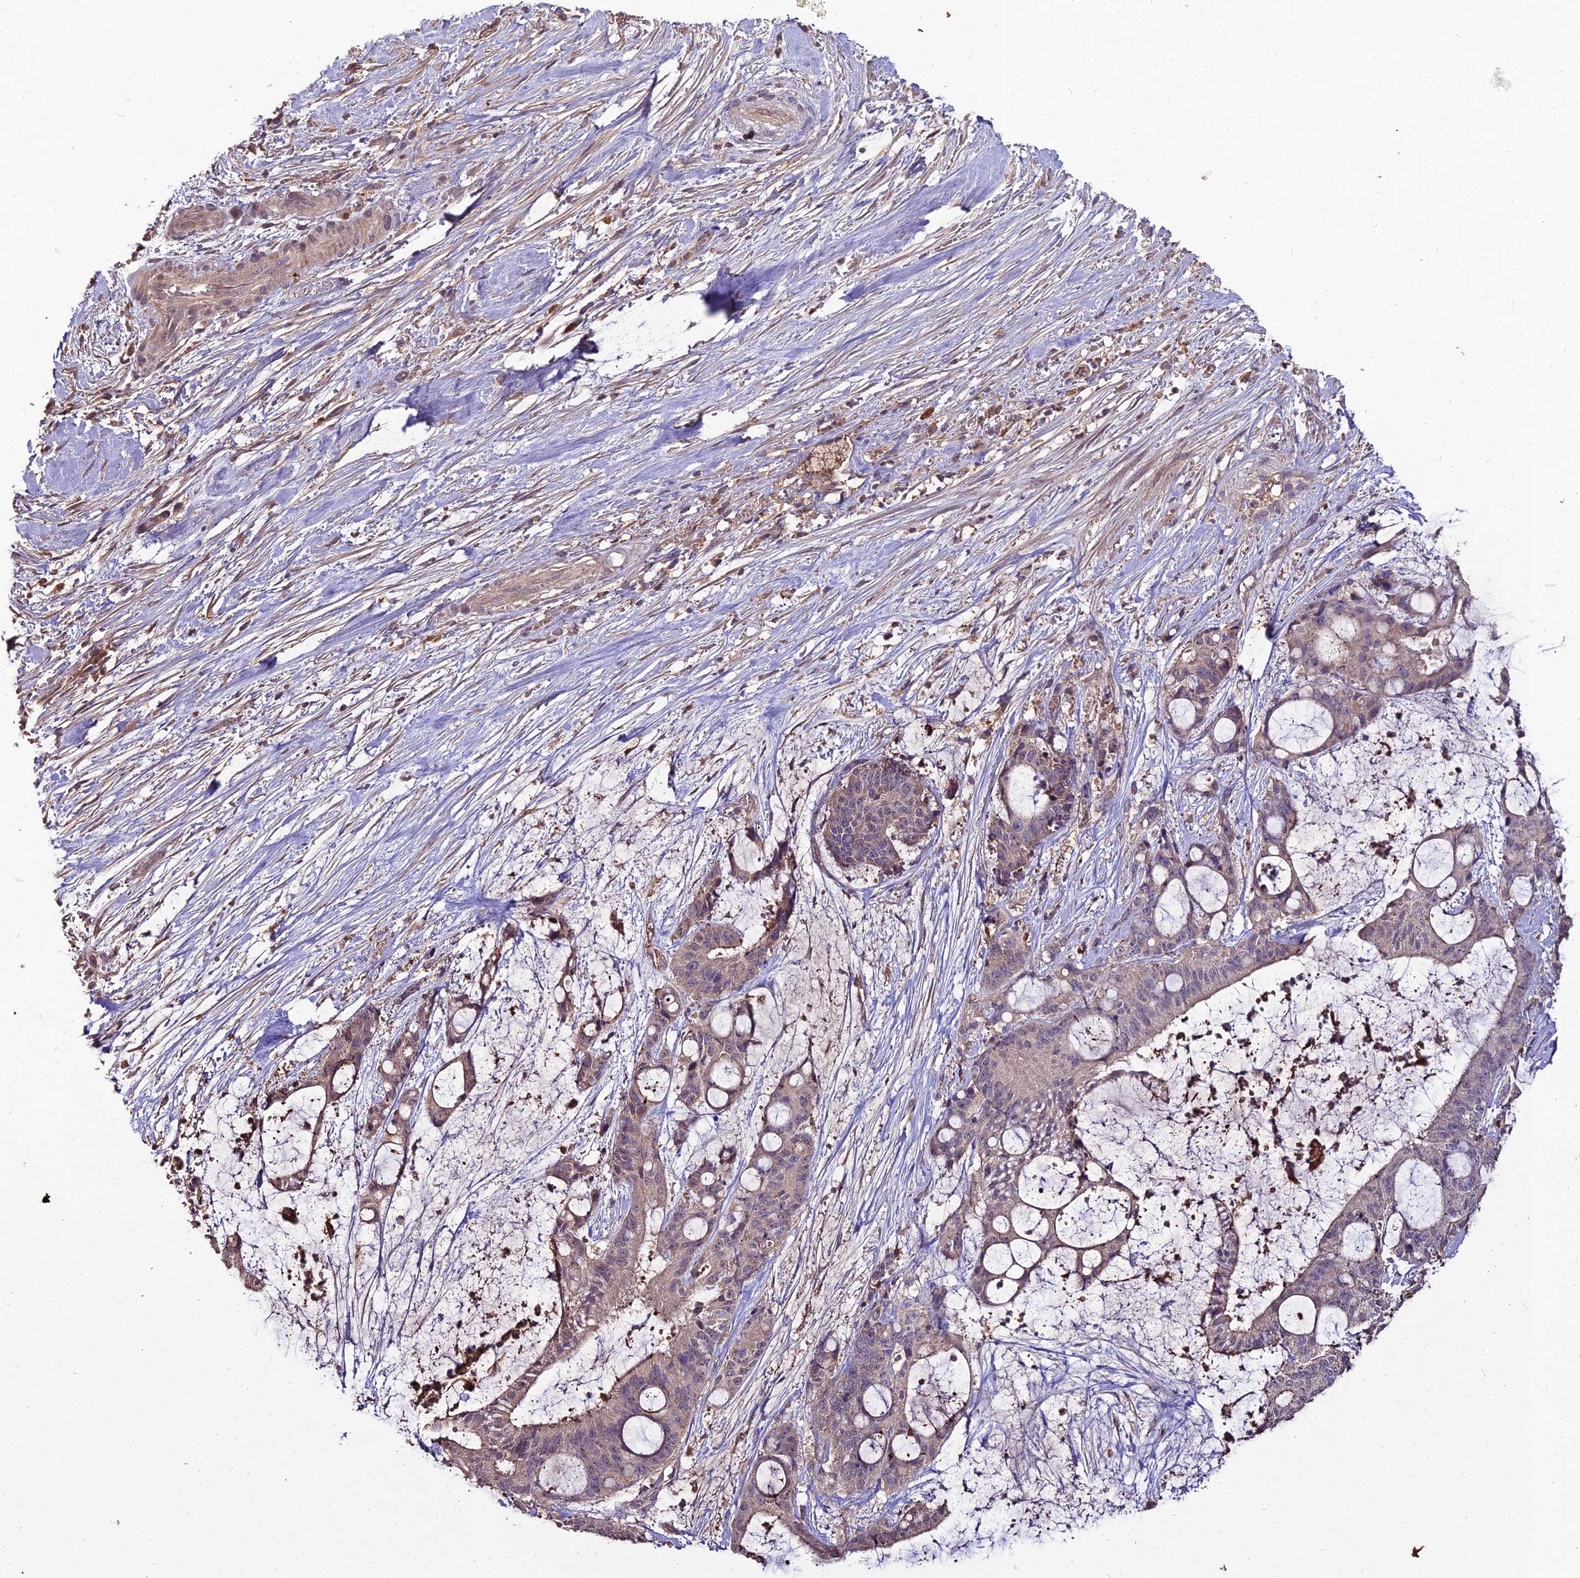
{"staining": {"intensity": "weak", "quantity": "<25%", "location": "cytoplasmic/membranous"}, "tissue": "liver cancer", "cell_type": "Tumor cells", "image_type": "cancer", "snomed": [{"axis": "morphology", "description": "Normal tissue, NOS"}, {"axis": "morphology", "description": "Cholangiocarcinoma"}, {"axis": "topography", "description": "Liver"}, {"axis": "topography", "description": "Peripheral nerve tissue"}], "caption": "Tumor cells are negative for brown protein staining in liver cholangiocarcinoma. (DAB (3,3'-diaminobenzidine) immunohistochemistry (IHC) visualized using brightfield microscopy, high magnification).", "gene": "KCTD16", "patient": {"sex": "female", "age": 73}}